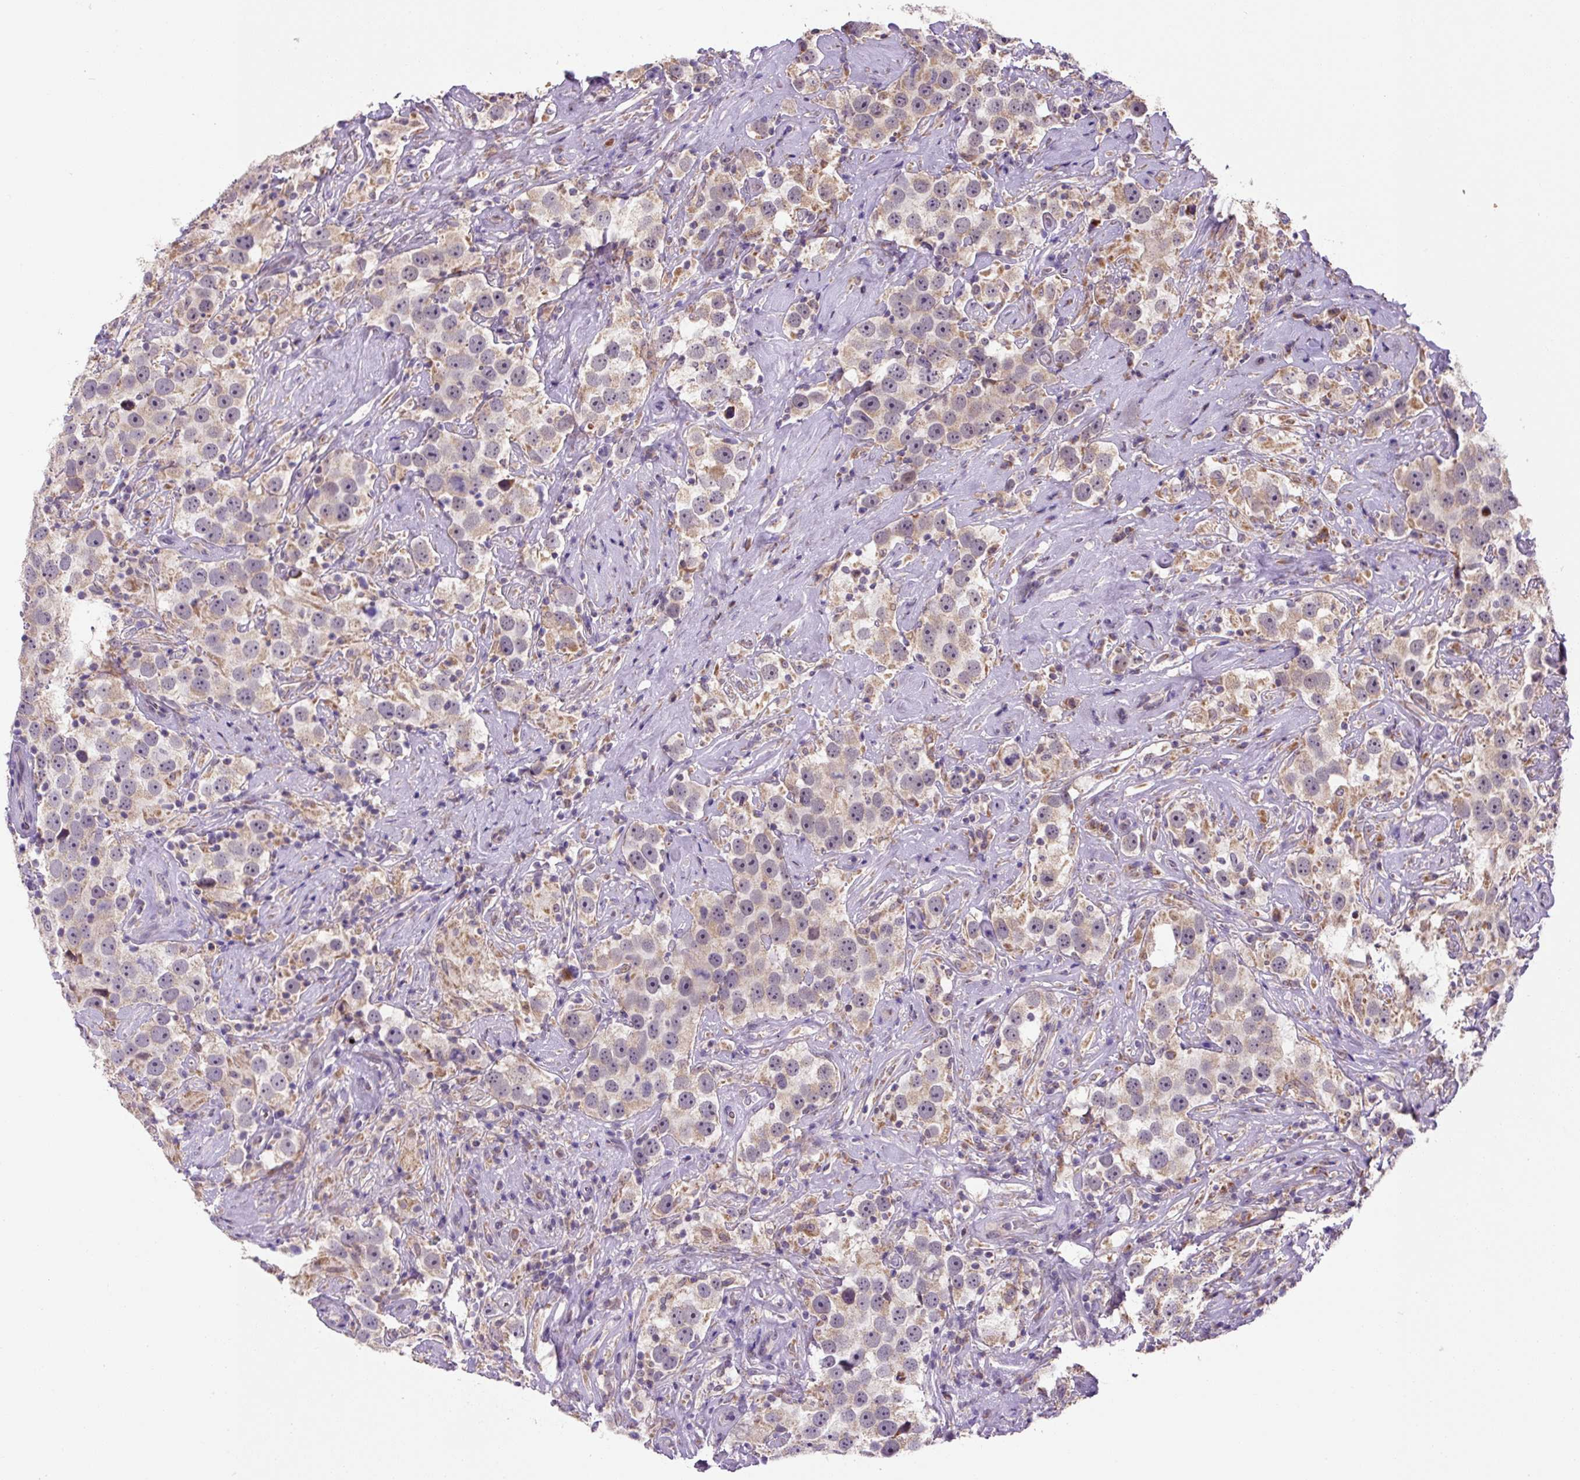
{"staining": {"intensity": "weak", "quantity": "25%-75%", "location": "cytoplasmic/membranous"}, "tissue": "testis cancer", "cell_type": "Tumor cells", "image_type": "cancer", "snomed": [{"axis": "morphology", "description": "Seminoma, NOS"}, {"axis": "topography", "description": "Testis"}], "caption": "High-magnification brightfield microscopy of testis seminoma stained with DAB (brown) and counterstained with hematoxylin (blue). tumor cells exhibit weak cytoplasmic/membranous positivity is seen in approximately25%-75% of cells.", "gene": "MFSD9", "patient": {"sex": "male", "age": 49}}